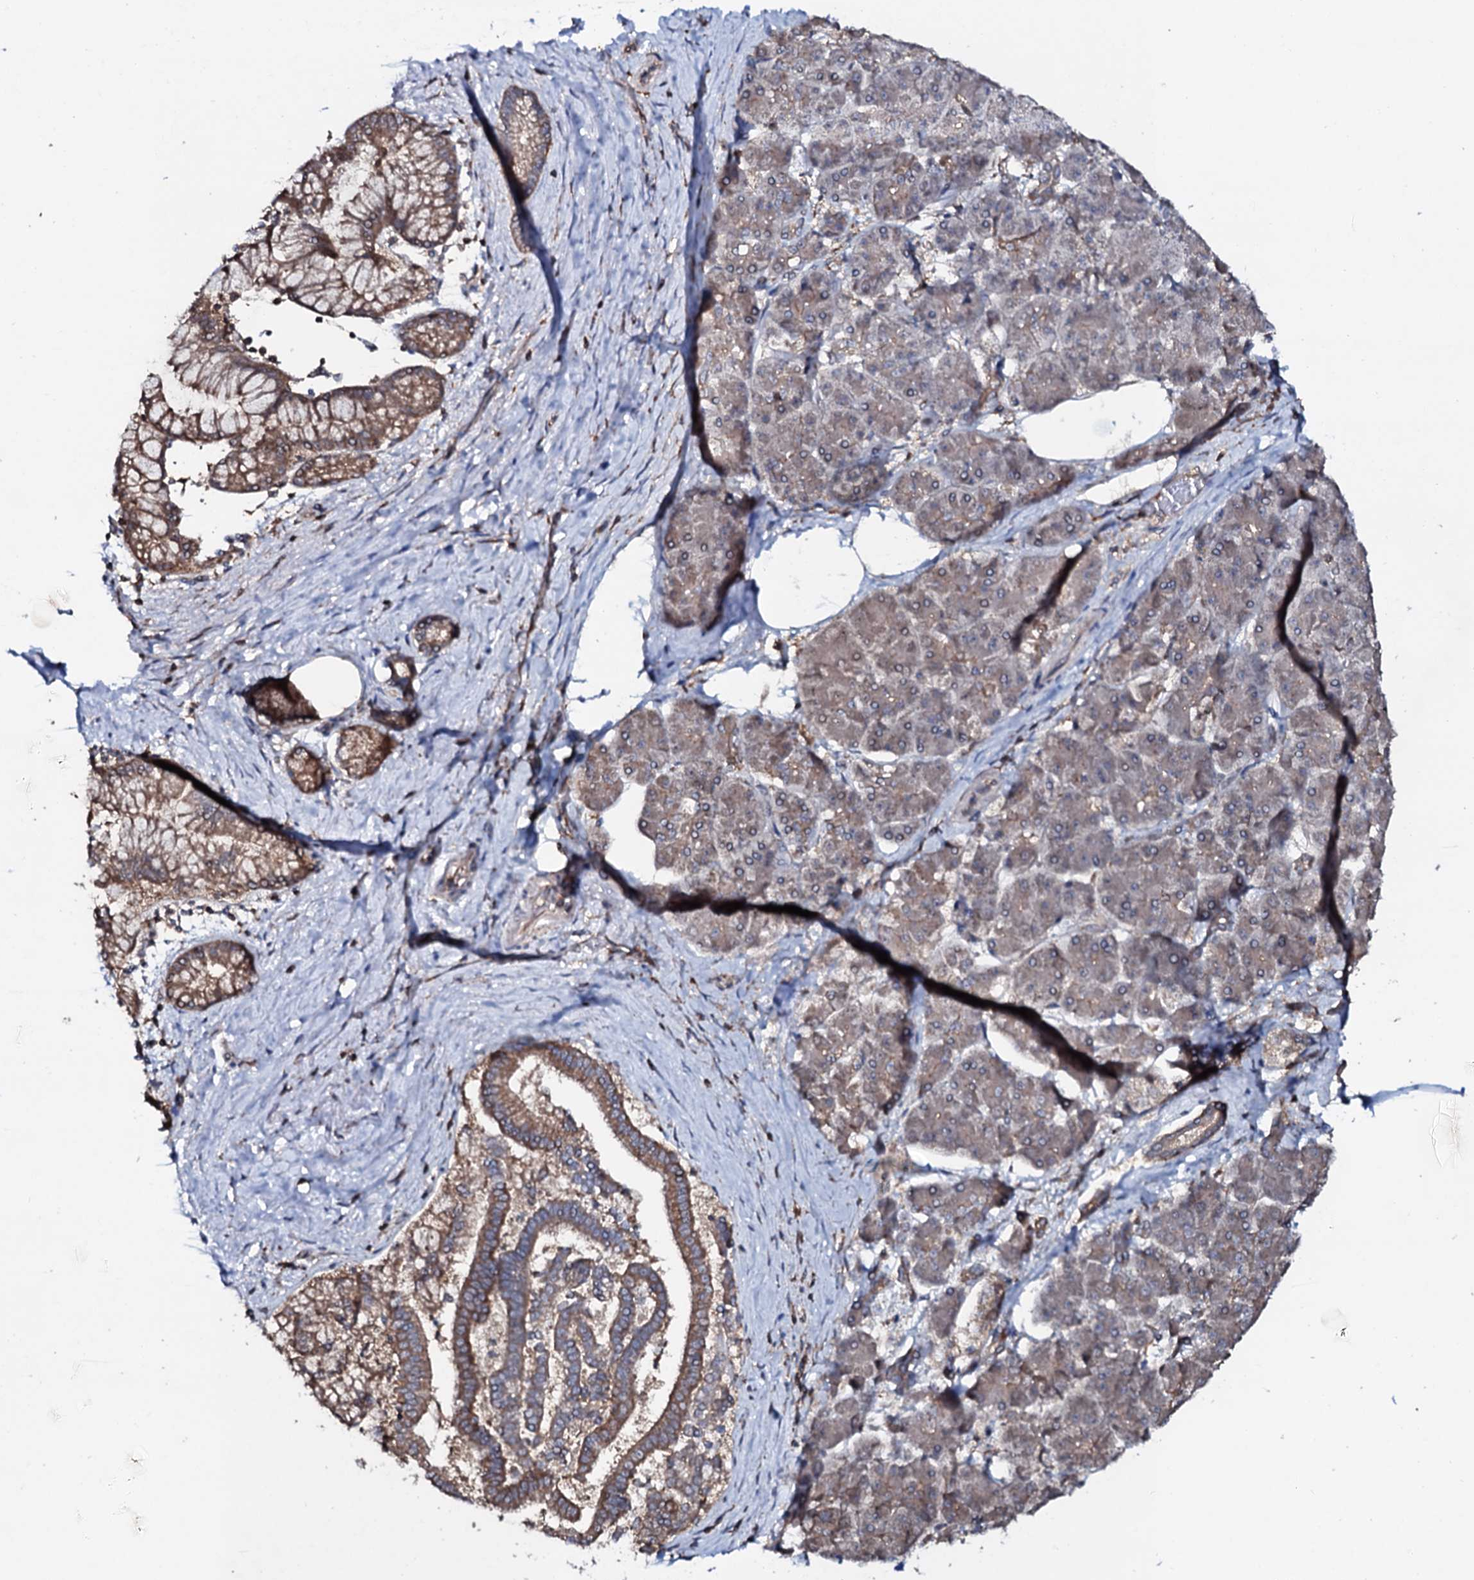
{"staining": {"intensity": "moderate", "quantity": ">75%", "location": "cytoplasmic/membranous"}, "tissue": "pancreatic cancer", "cell_type": "Tumor cells", "image_type": "cancer", "snomed": [{"axis": "morphology", "description": "Normal tissue, NOS"}, {"axis": "morphology", "description": "Adenocarcinoma, NOS"}, {"axis": "topography", "description": "Pancreas"}], "caption": "Pancreatic adenocarcinoma tissue reveals moderate cytoplasmic/membranous staining in approximately >75% of tumor cells (IHC, brightfield microscopy, high magnification).", "gene": "COG6", "patient": {"sex": "female", "age": 68}}